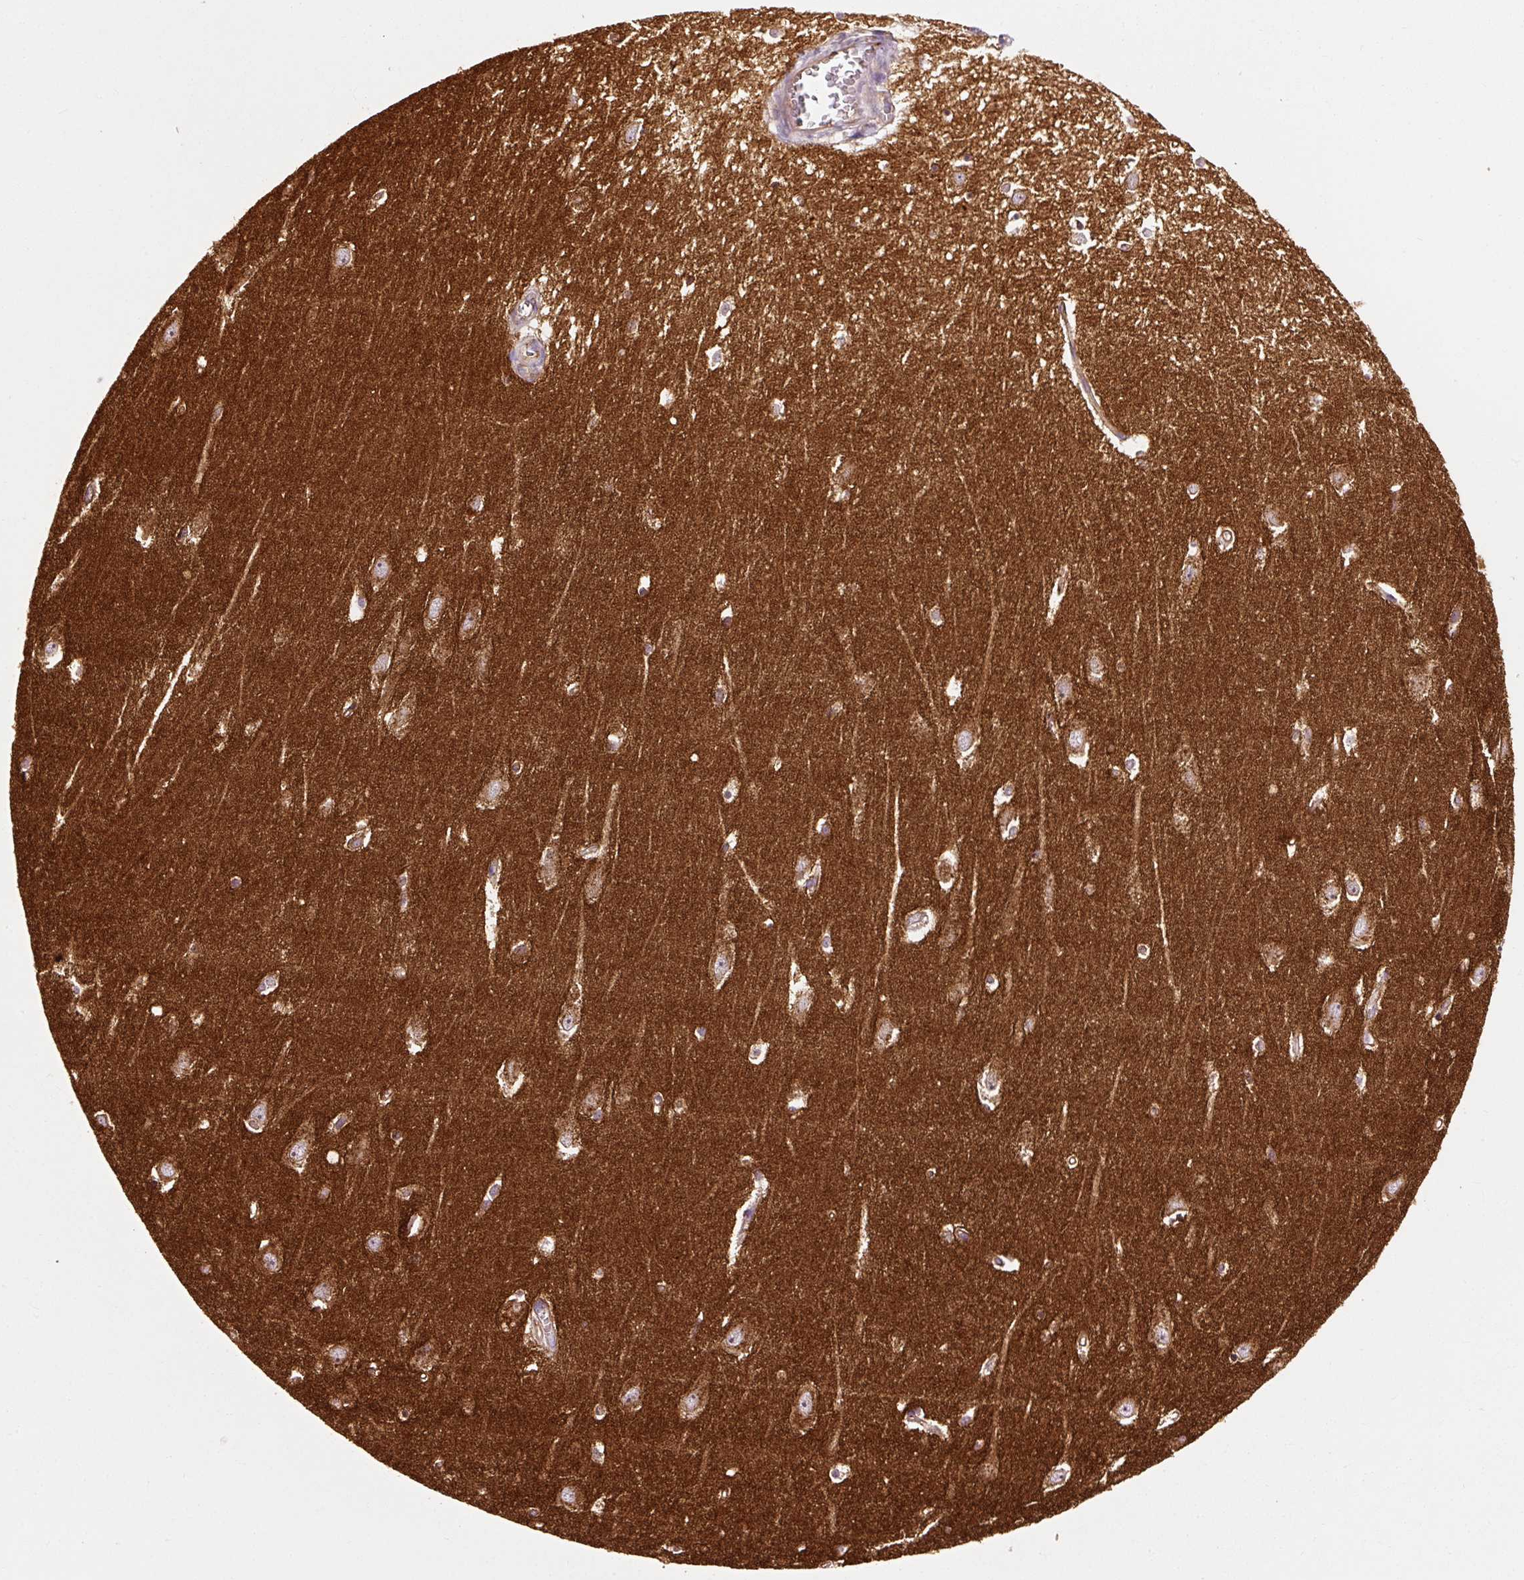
{"staining": {"intensity": "negative", "quantity": "none", "location": "none"}, "tissue": "hippocampus", "cell_type": "Glial cells", "image_type": "normal", "snomed": [{"axis": "morphology", "description": "Normal tissue, NOS"}, {"axis": "topography", "description": "Hippocampus"}], "caption": "This is an IHC photomicrograph of benign hippocampus. There is no positivity in glial cells.", "gene": "NAPA", "patient": {"sex": "female", "age": 64}}